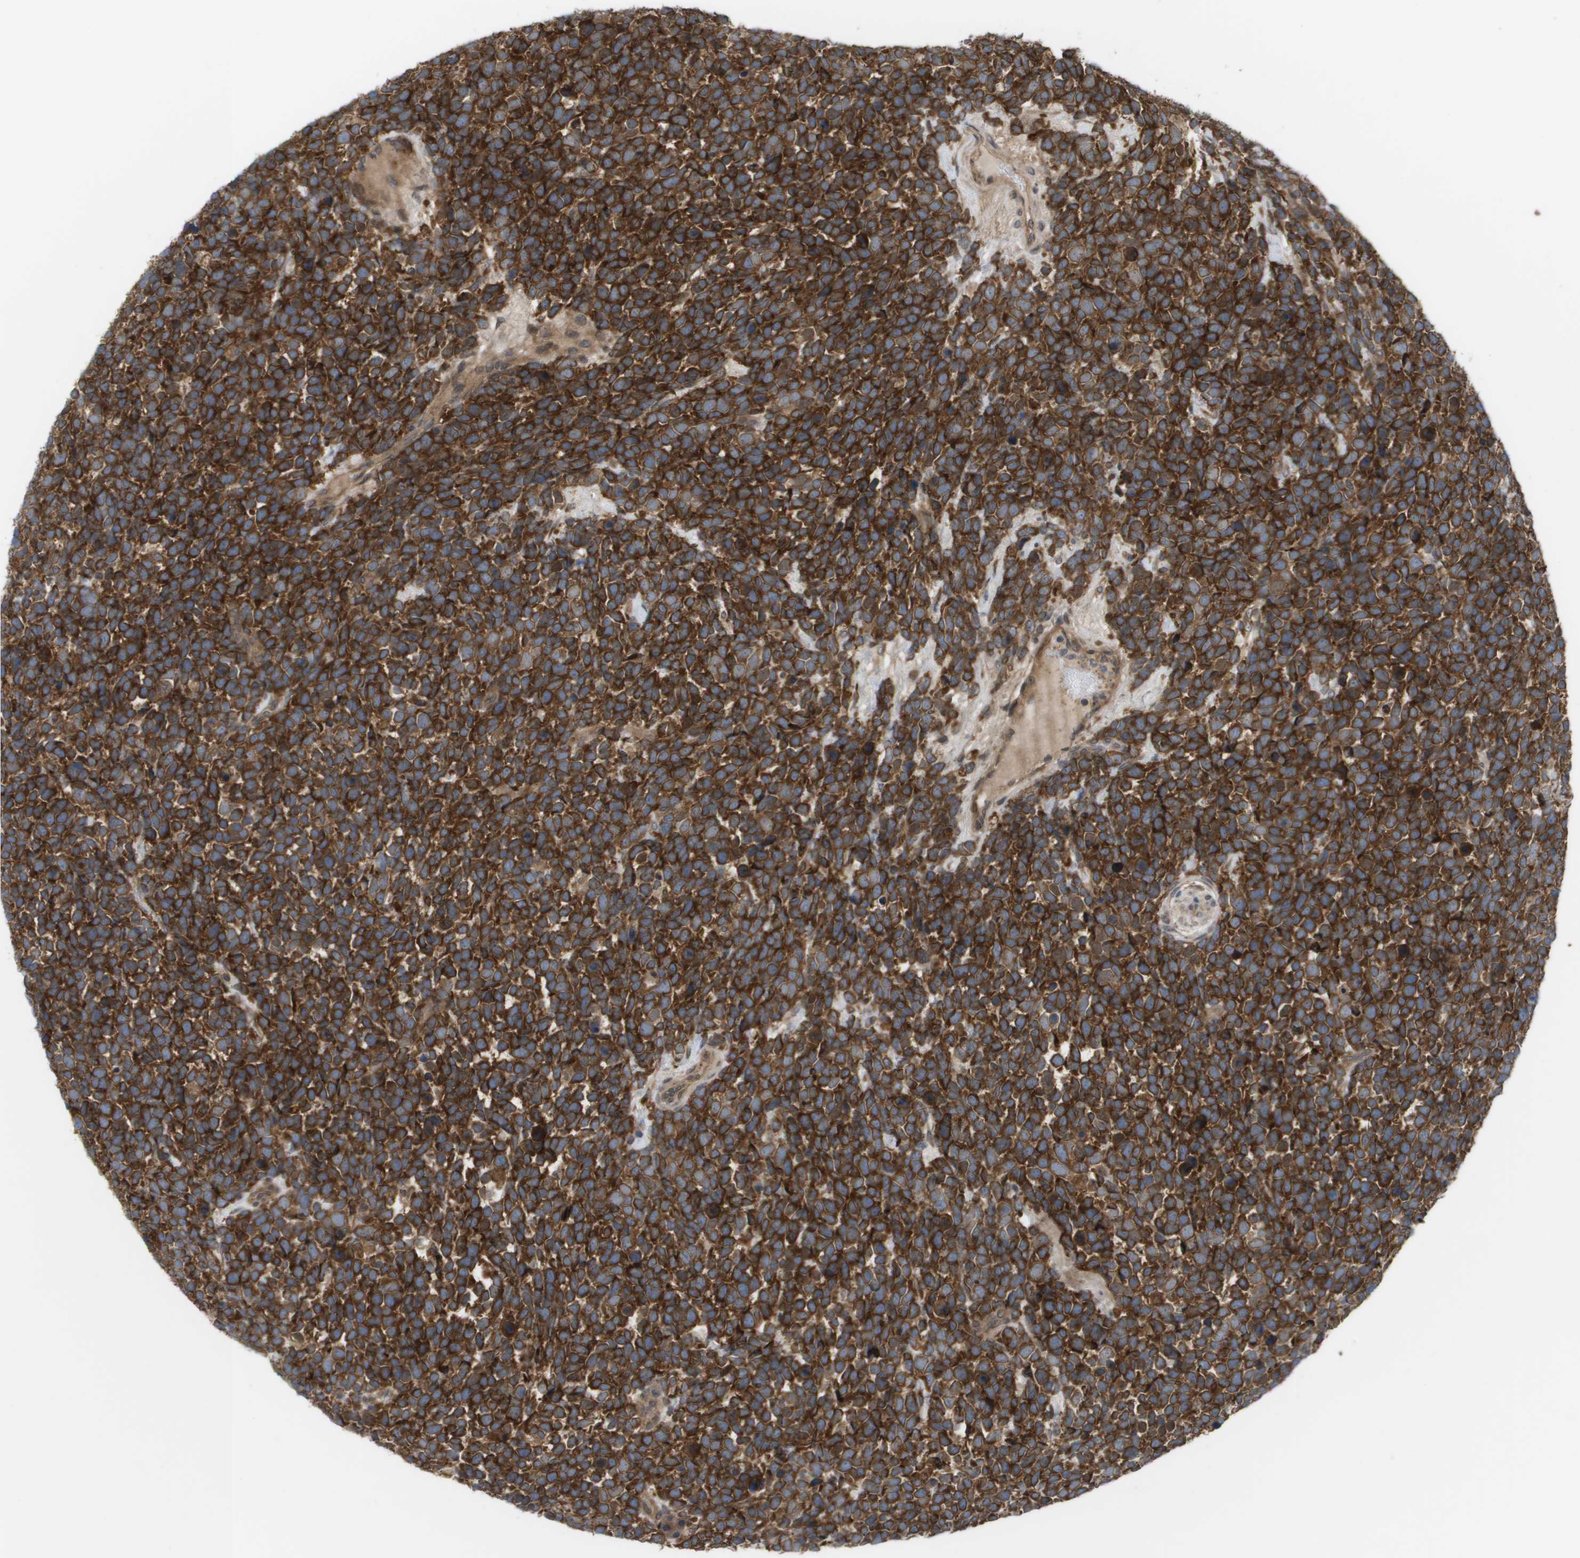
{"staining": {"intensity": "strong", "quantity": ">75%", "location": "cytoplasmic/membranous"}, "tissue": "urothelial cancer", "cell_type": "Tumor cells", "image_type": "cancer", "snomed": [{"axis": "morphology", "description": "Urothelial carcinoma, High grade"}, {"axis": "topography", "description": "Urinary bladder"}], "caption": "Urothelial cancer was stained to show a protein in brown. There is high levels of strong cytoplasmic/membranous positivity in about >75% of tumor cells. (brown staining indicates protein expression, while blue staining denotes nuclei).", "gene": "CTPS2", "patient": {"sex": "female", "age": 82}}